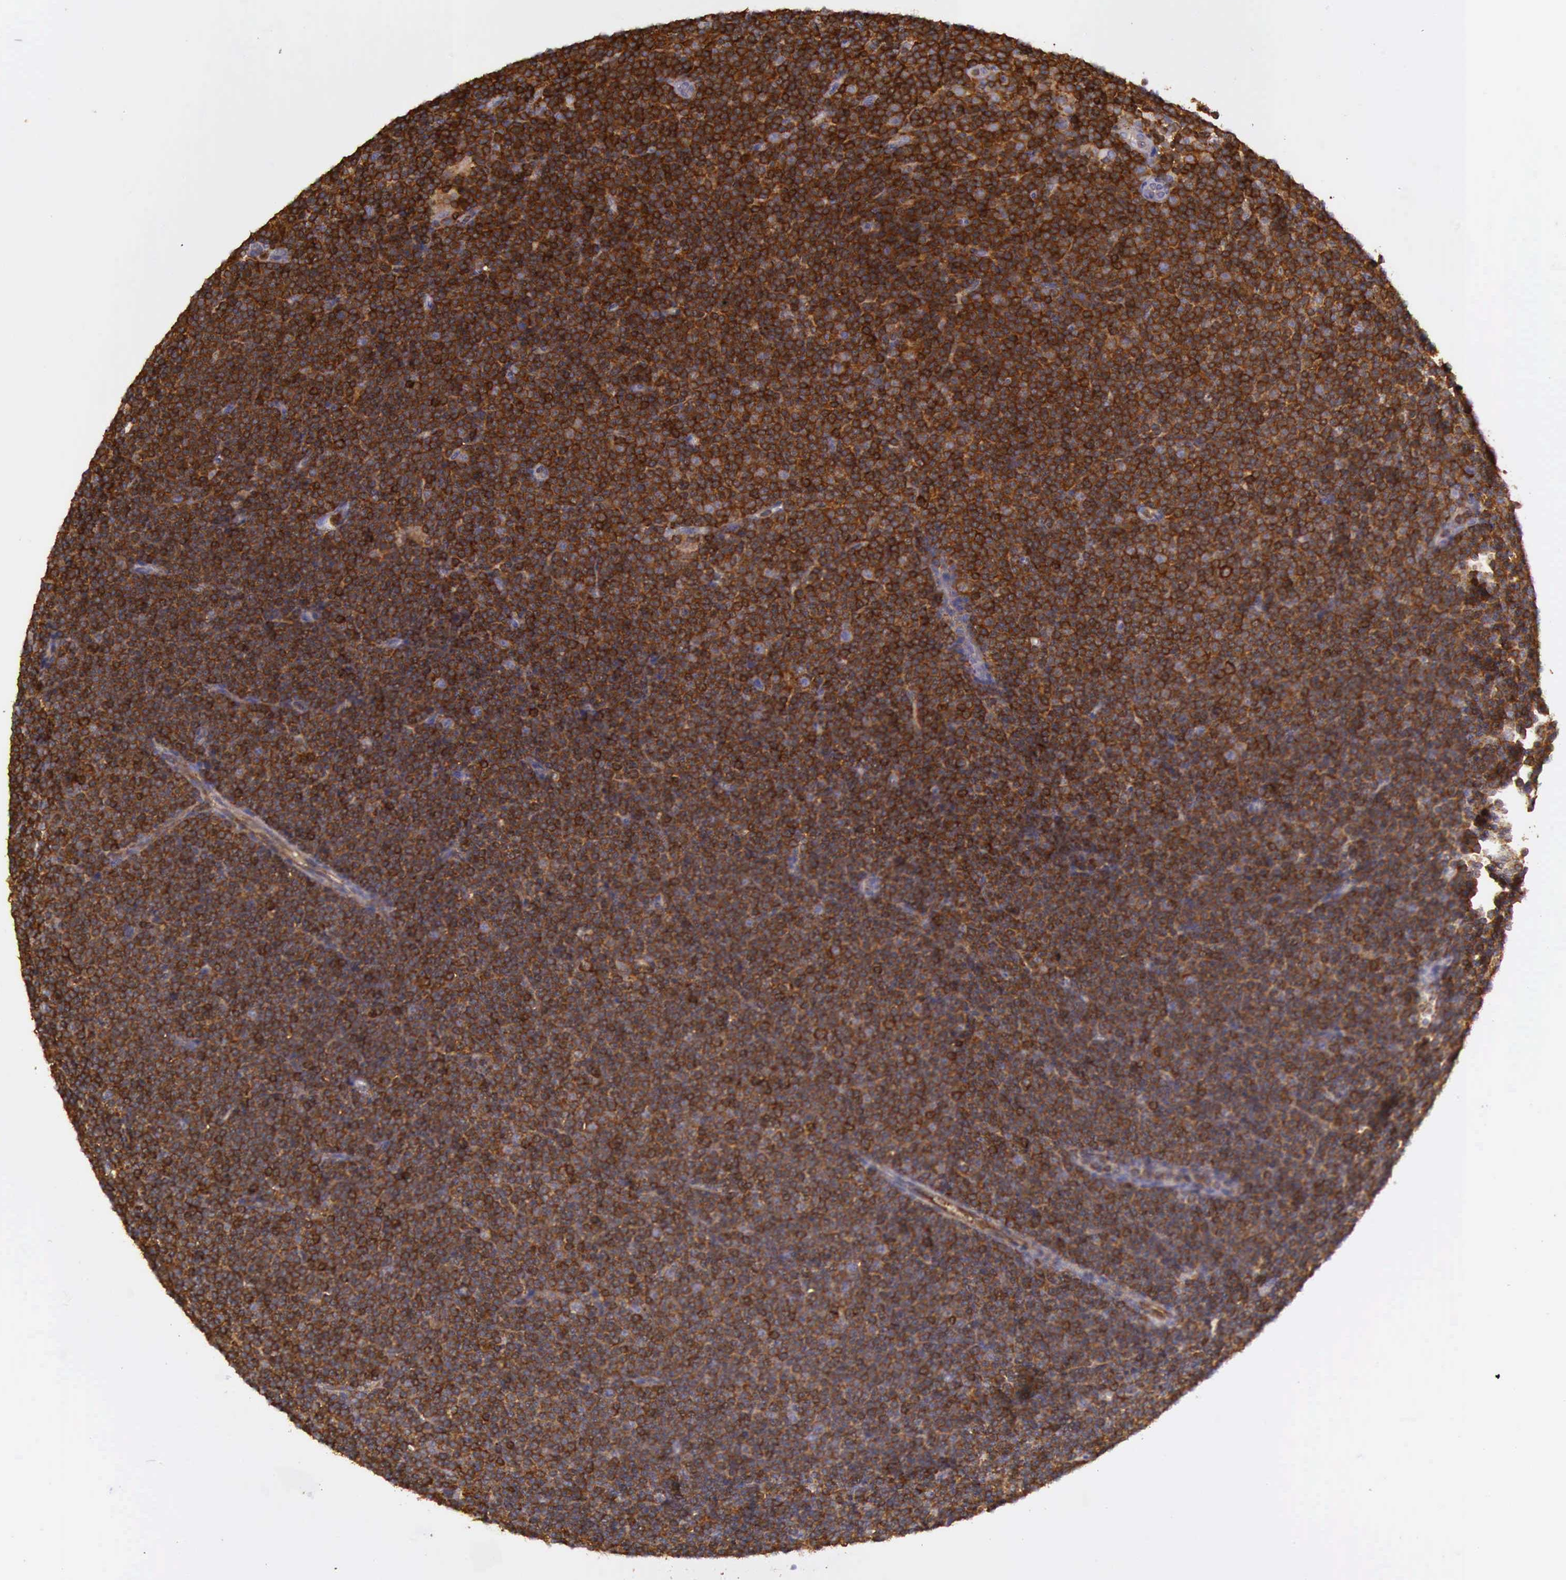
{"staining": {"intensity": "strong", "quantity": ">75%", "location": "cytoplasmic/membranous"}, "tissue": "lymphoma", "cell_type": "Tumor cells", "image_type": "cancer", "snomed": [{"axis": "morphology", "description": "Malignant lymphoma, non-Hodgkin's type, Low grade"}, {"axis": "topography", "description": "Lymph node"}], "caption": "A high-resolution photomicrograph shows IHC staining of malignant lymphoma, non-Hodgkin's type (low-grade), which reveals strong cytoplasmic/membranous staining in about >75% of tumor cells. (Brightfield microscopy of DAB IHC at high magnification).", "gene": "ARHGAP4", "patient": {"sex": "female", "age": 69}}